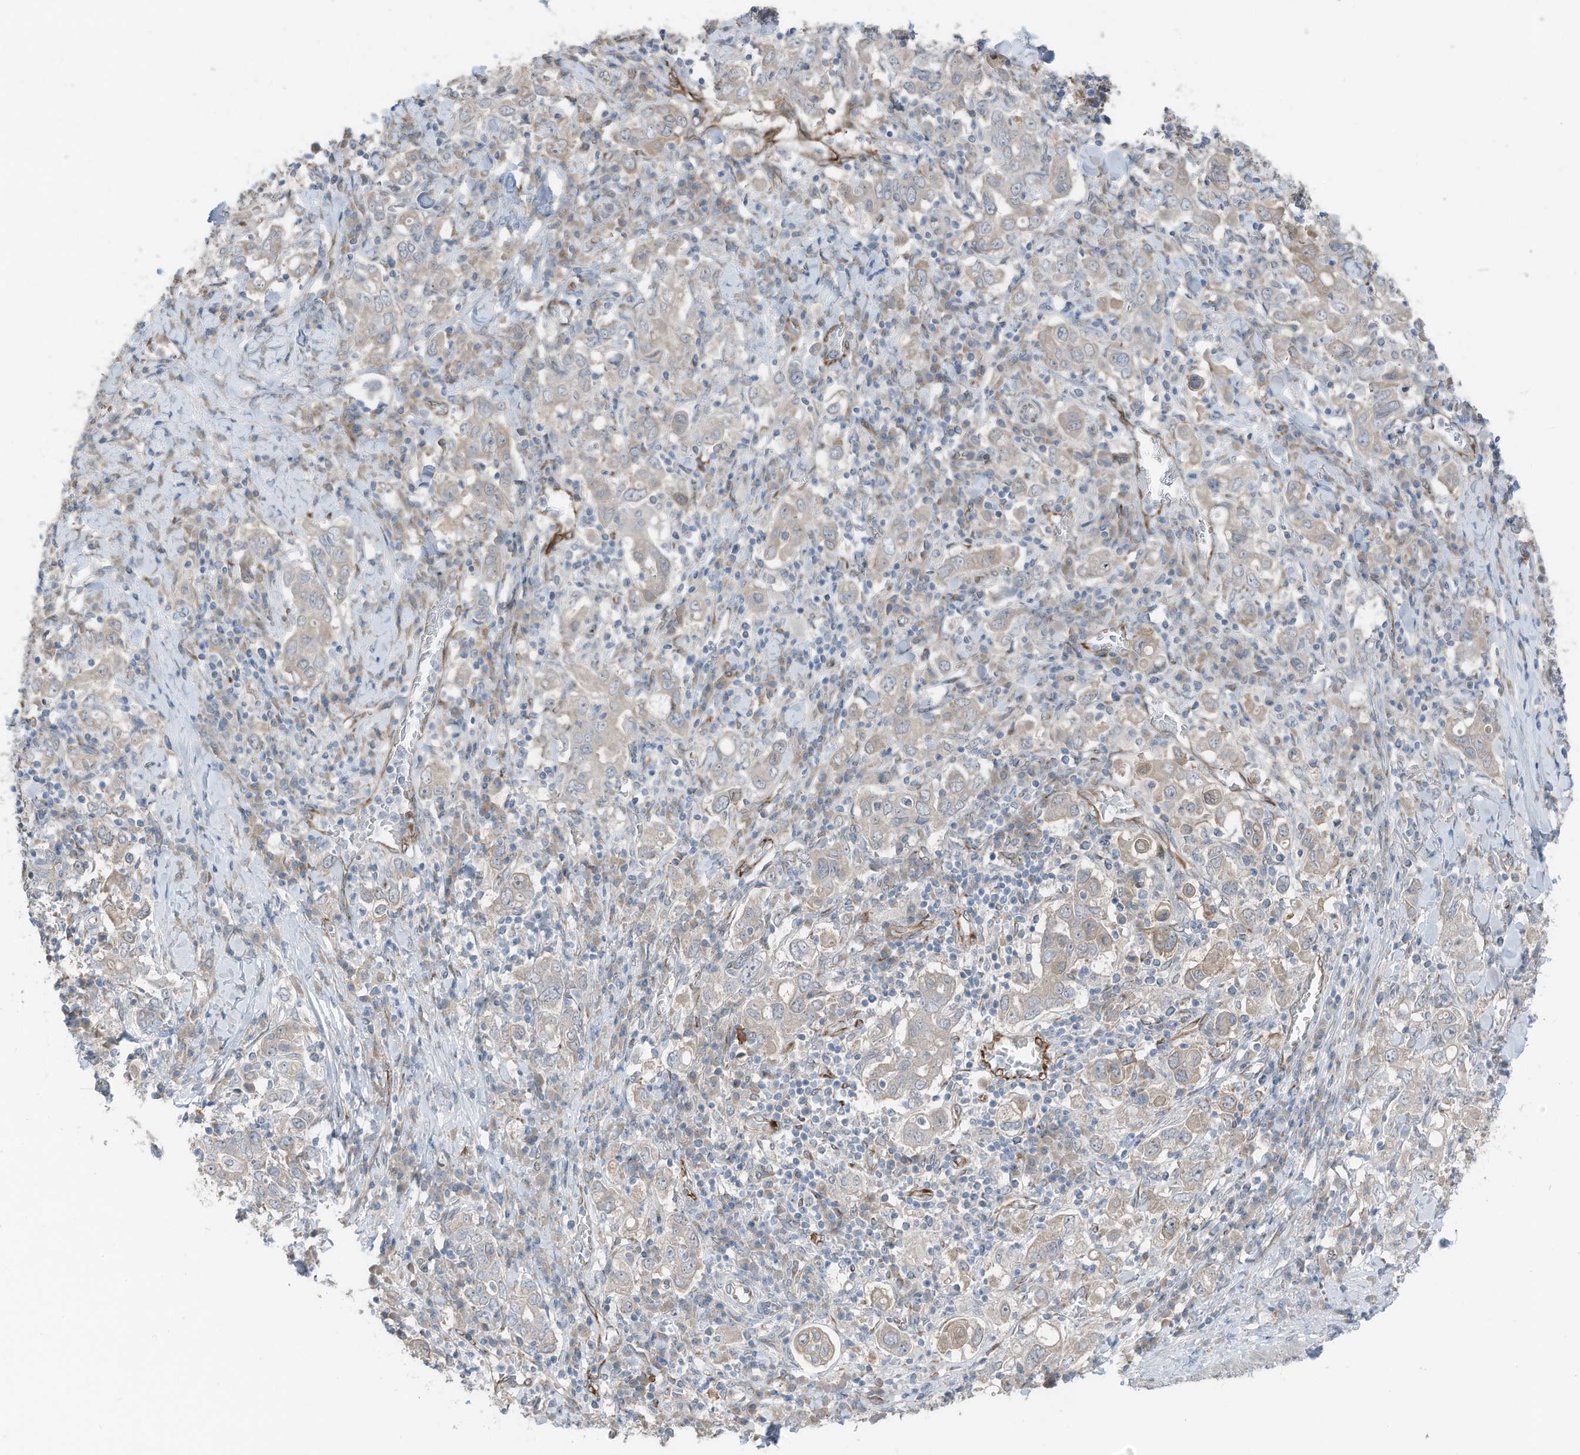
{"staining": {"intensity": "negative", "quantity": "none", "location": "none"}, "tissue": "stomach cancer", "cell_type": "Tumor cells", "image_type": "cancer", "snomed": [{"axis": "morphology", "description": "Adenocarcinoma, NOS"}, {"axis": "topography", "description": "Stomach, upper"}], "caption": "Stomach adenocarcinoma was stained to show a protein in brown. There is no significant positivity in tumor cells.", "gene": "ARHGEF33", "patient": {"sex": "male", "age": 62}}